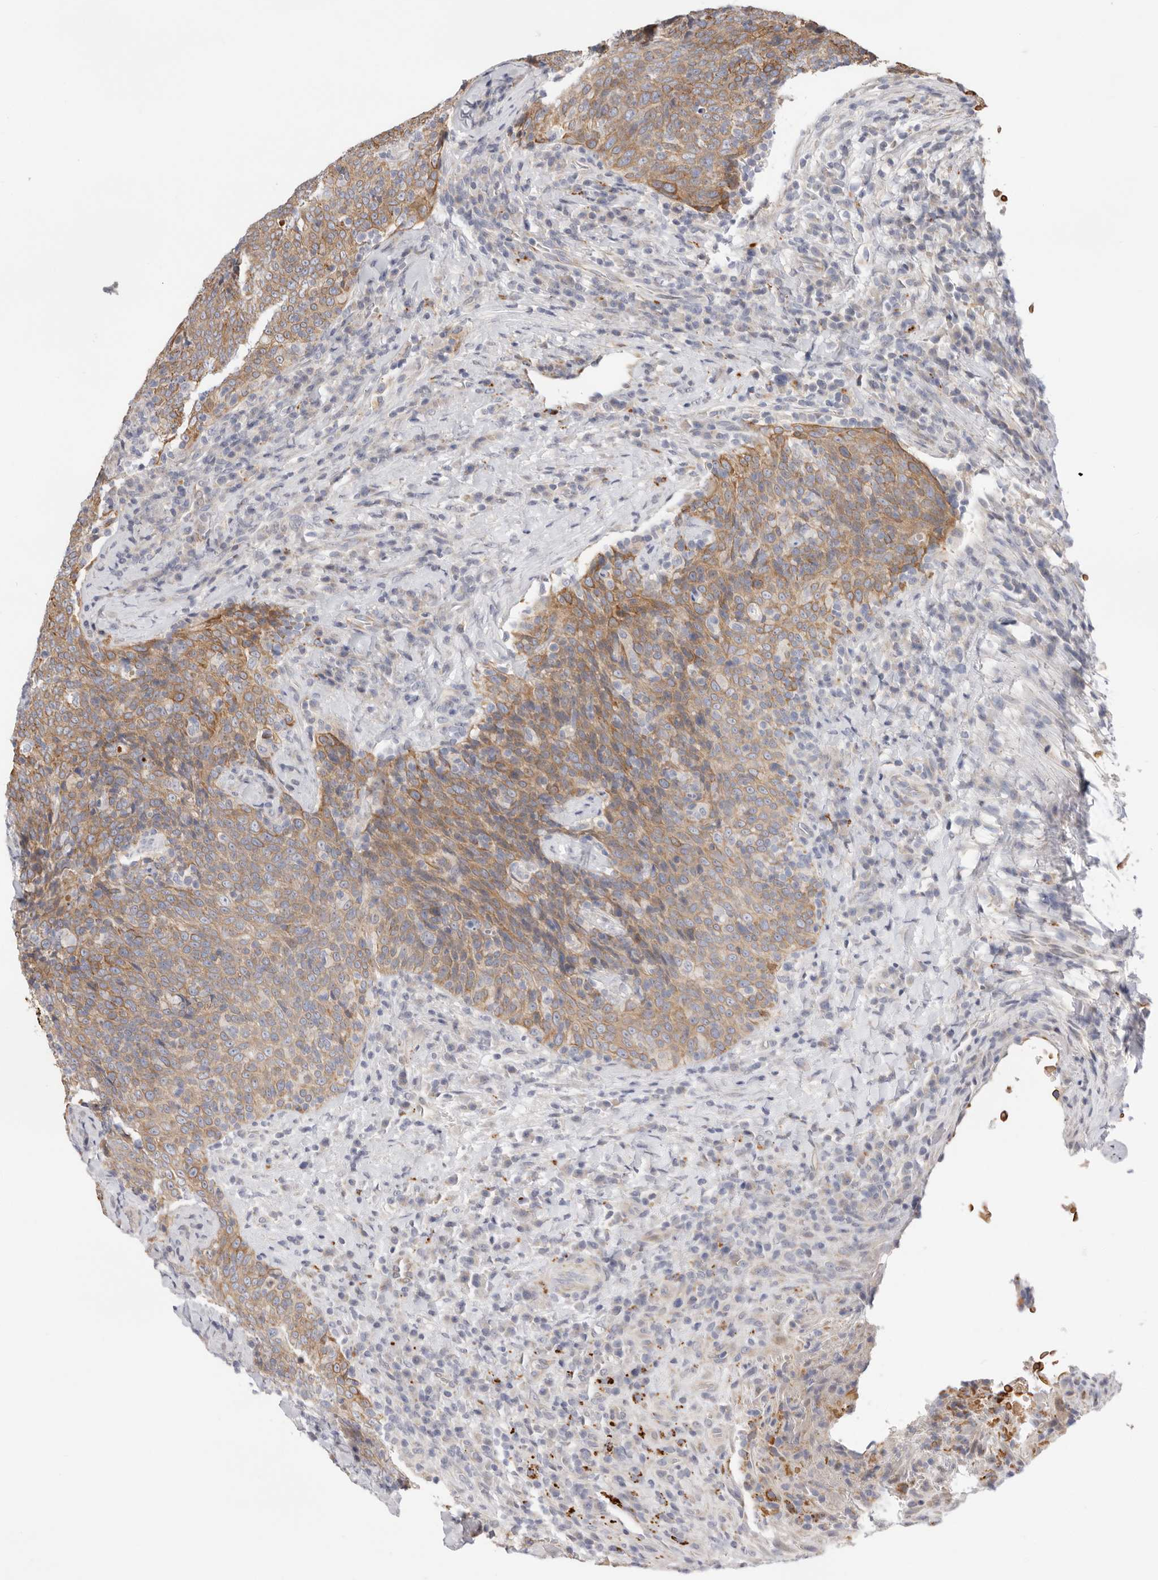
{"staining": {"intensity": "moderate", "quantity": ">75%", "location": "cytoplasmic/membranous"}, "tissue": "head and neck cancer", "cell_type": "Tumor cells", "image_type": "cancer", "snomed": [{"axis": "morphology", "description": "Squamous cell carcinoma, NOS"}, {"axis": "morphology", "description": "Squamous cell carcinoma, metastatic, NOS"}, {"axis": "topography", "description": "Lymph node"}, {"axis": "topography", "description": "Head-Neck"}], "caption": "Immunohistochemistry (DAB (3,3'-diaminobenzidine)) staining of head and neck cancer reveals moderate cytoplasmic/membranous protein expression in about >75% of tumor cells. (Stains: DAB in brown, nuclei in blue, Microscopy: brightfield microscopy at high magnification).", "gene": "USH1C", "patient": {"sex": "male", "age": 62}}